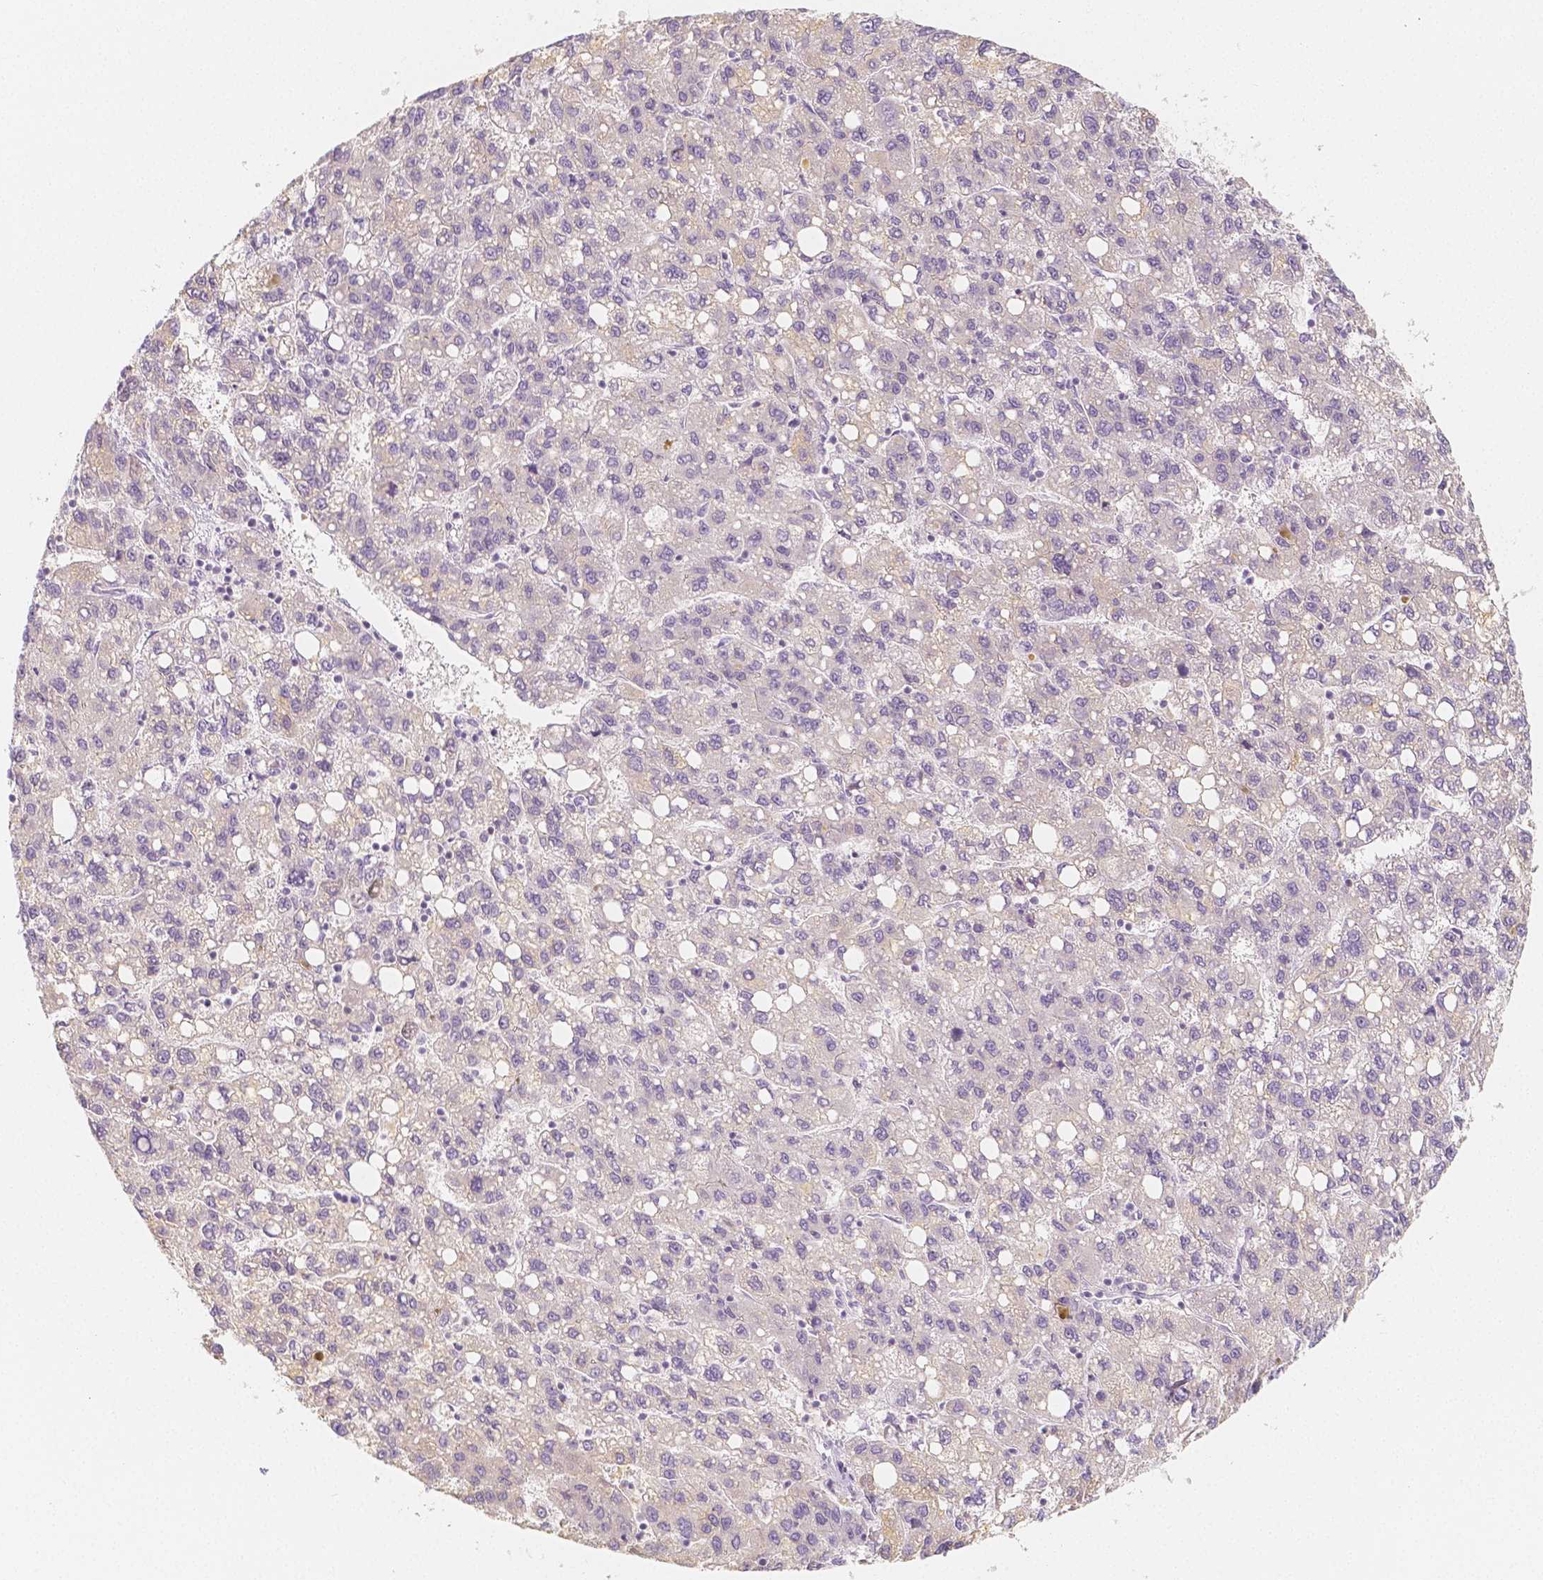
{"staining": {"intensity": "negative", "quantity": "none", "location": "none"}, "tissue": "liver cancer", "cell_type": "Tumor cells", "image_type": "cancer", "snomed": [{"axis": "morphology", "description": "Carcinoma, Hepatocellular, NOS"}, {"axis": "topography", "description": "Liver"}], "caption": "Immunohistochemical staining of human hepatocellular carcinoma (liver) demonstrates no significant expression in tumor cells.", "gene": "BATF", "patient": {"sex": "female", "age": 82}}